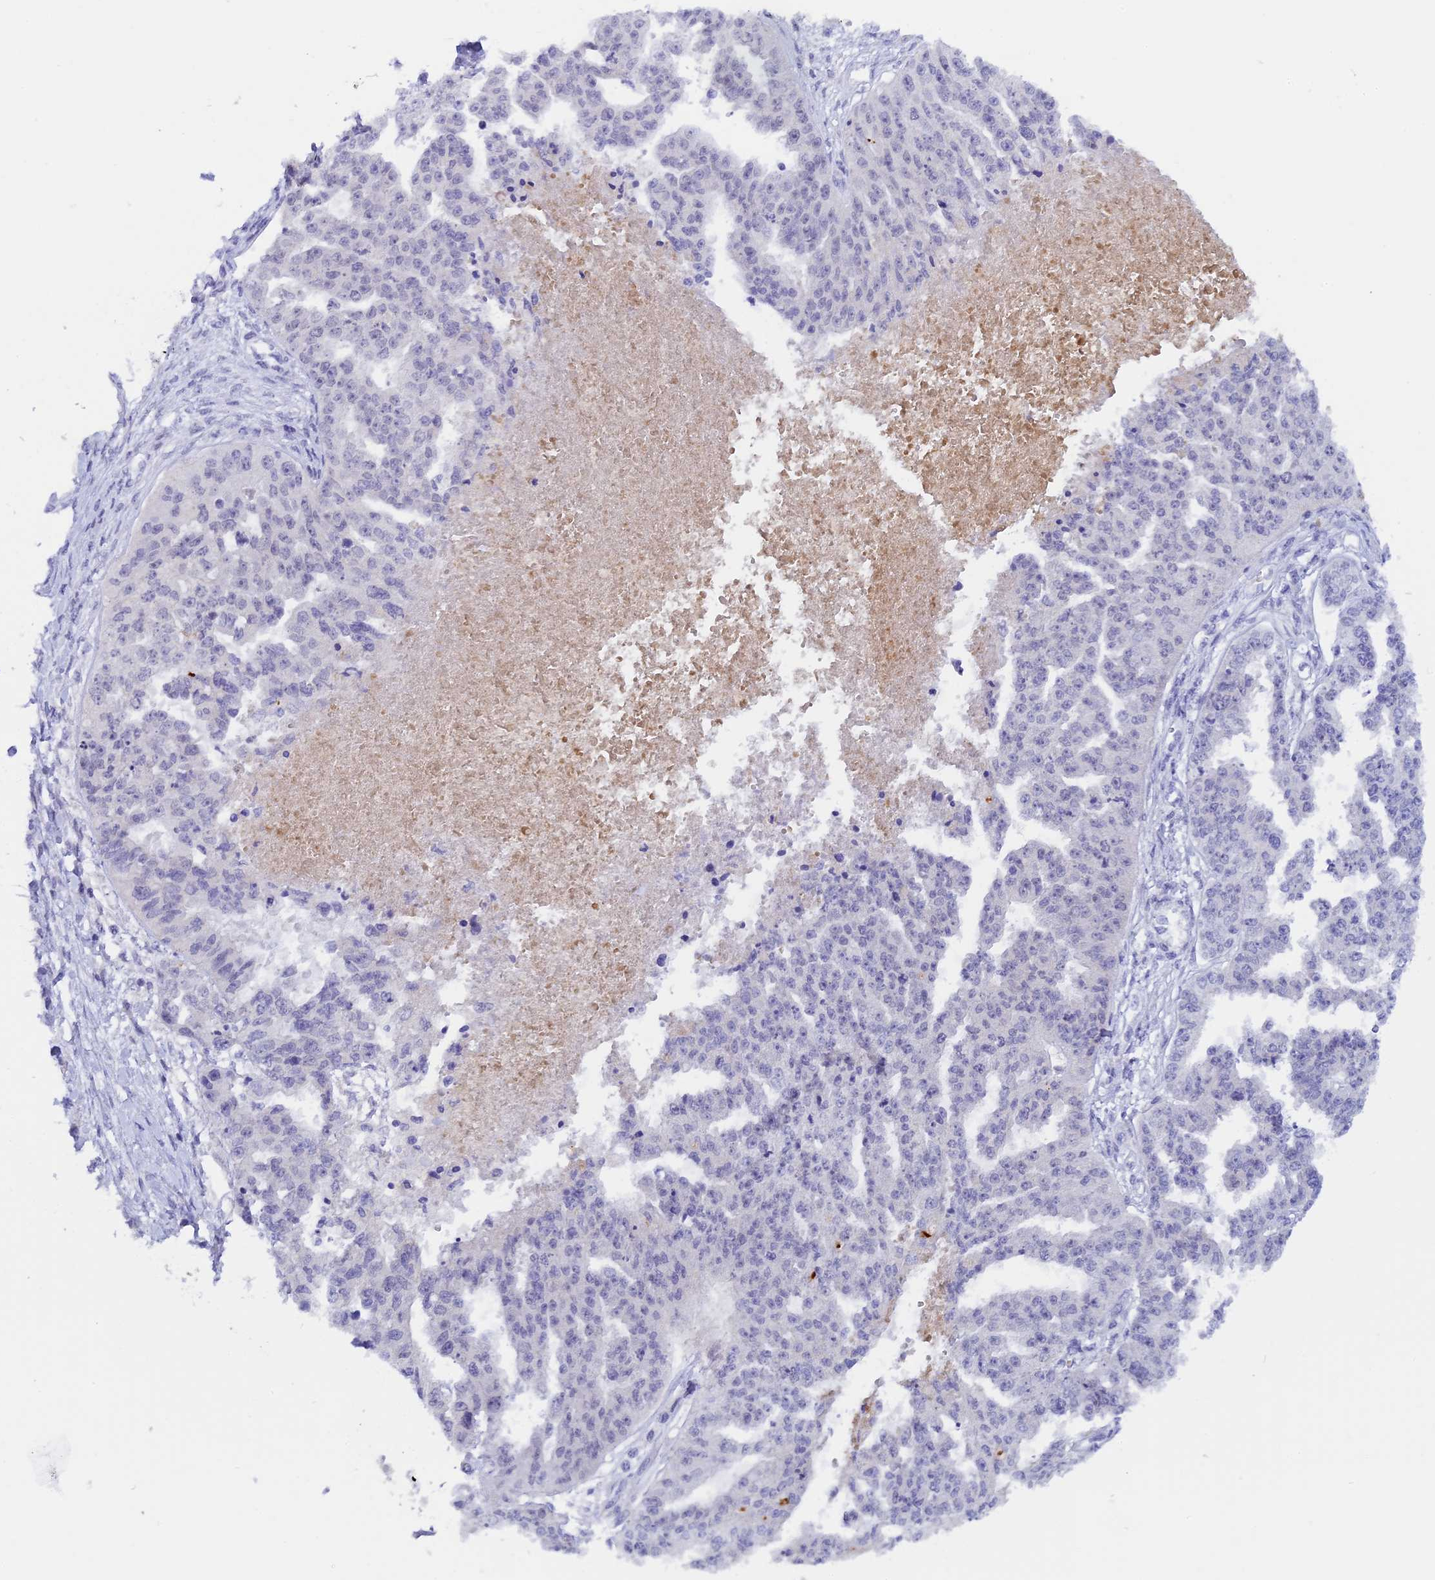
{"staining": {"intensity": "negative", "quantity": "none", "location": "none"}, "tissue": "ovarian cancer", "cell_type": "Tumor cells", "image_type": "cancer", "snomed": [{"axis": "morphology", "description": "Cystadenocarcinoma, serous, NOS"}, {"axis": "topography", "description": "Ovary"}], "caption": "IHC image of neoplastic tissue: human ovarian serous cystadenocarcinoma stained with DAB displays no significant protein staining in tumor cells.", "gene": "RASGEF1B", "patient": {"sex": "female", "age": 58}}